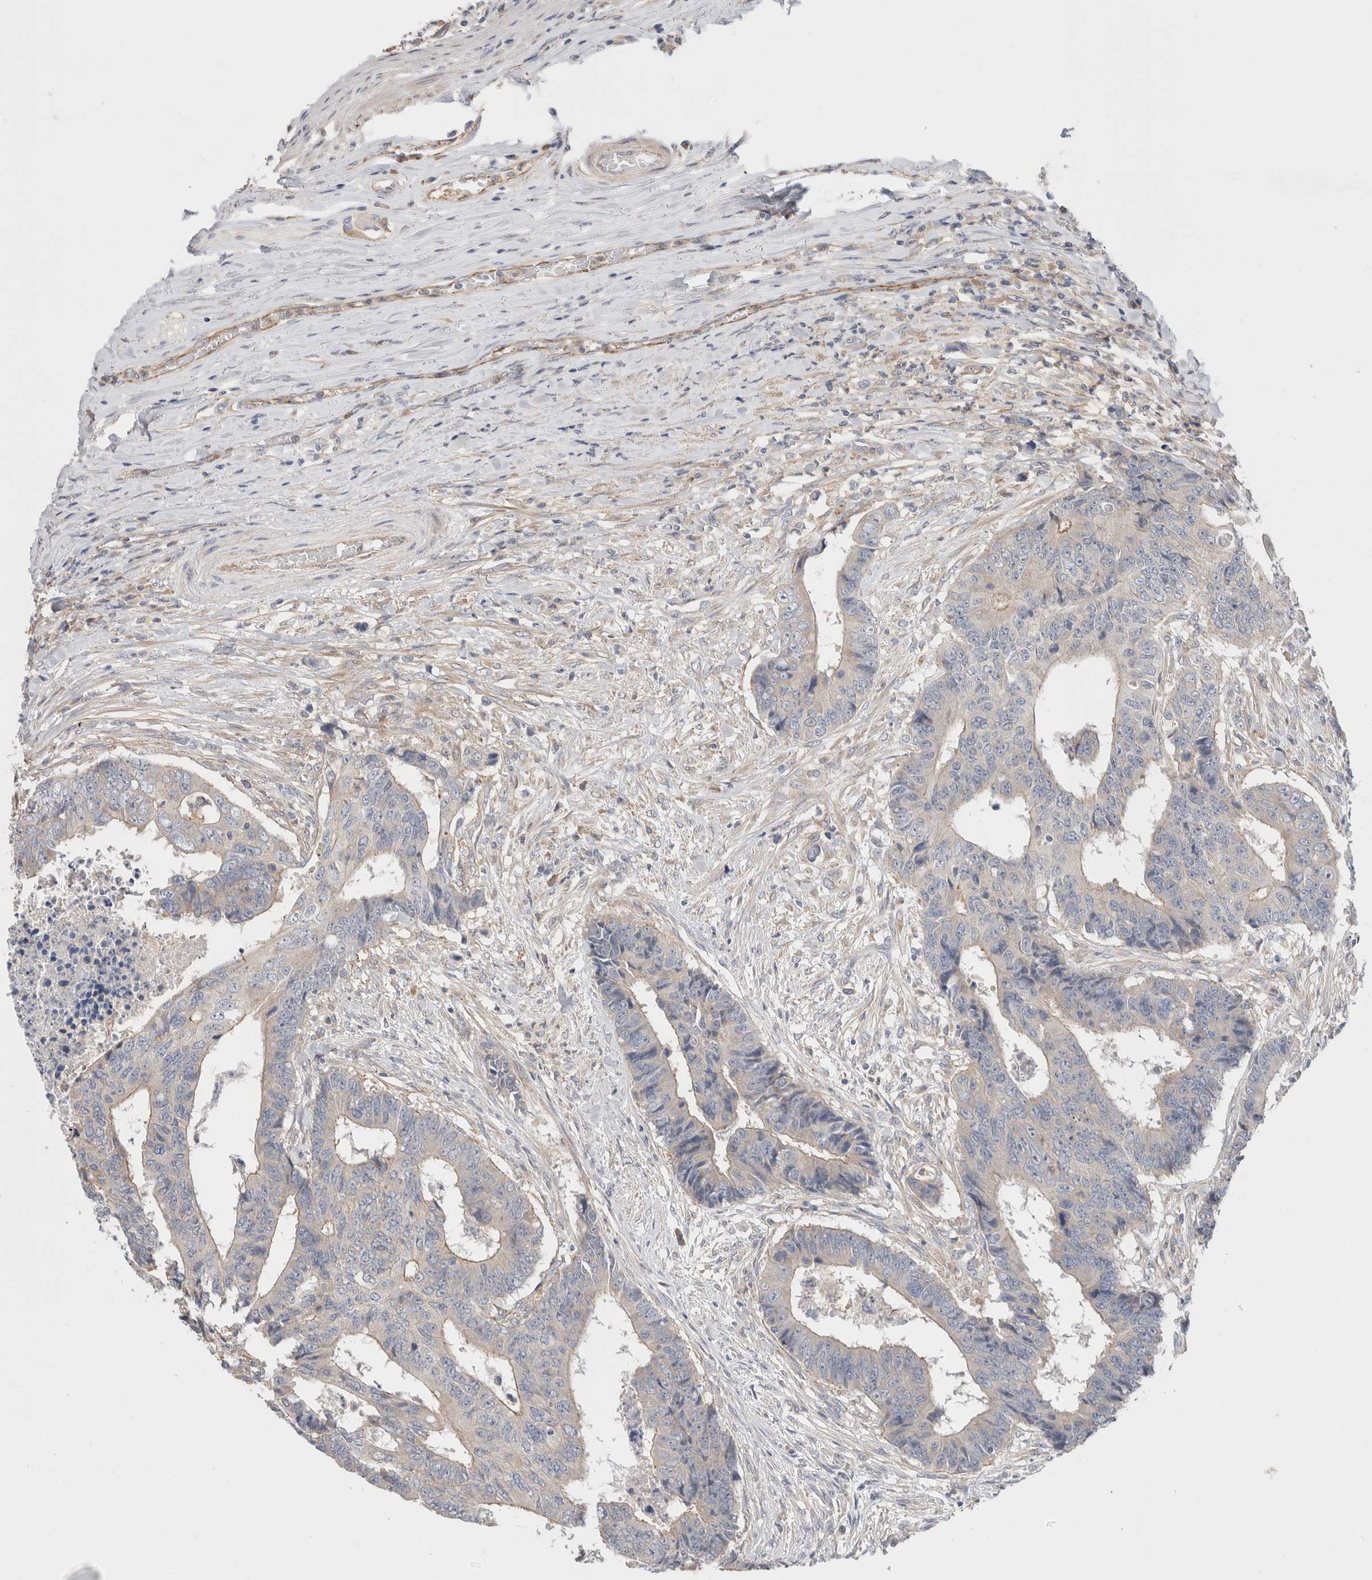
{"staining": {"intensity": "negative", "quantity": "none", "location": "none"}, "tissue": "colorectal cancer", "cell_type": "Tumor cells", "image_type": "cancer", "snomed": [{"axis": "morphology", "description": "Adenocarcinoma, NOS"}, {"axis": "topography", "description": "Rectum"}], "caption": "The immunohistochemistry micrograph has no significant staining in tumor cells of colorectal cancer (adenocarcinoma) tissue.", "gene": "SGK3", "patient": {"sex": "male", "age": 84}}